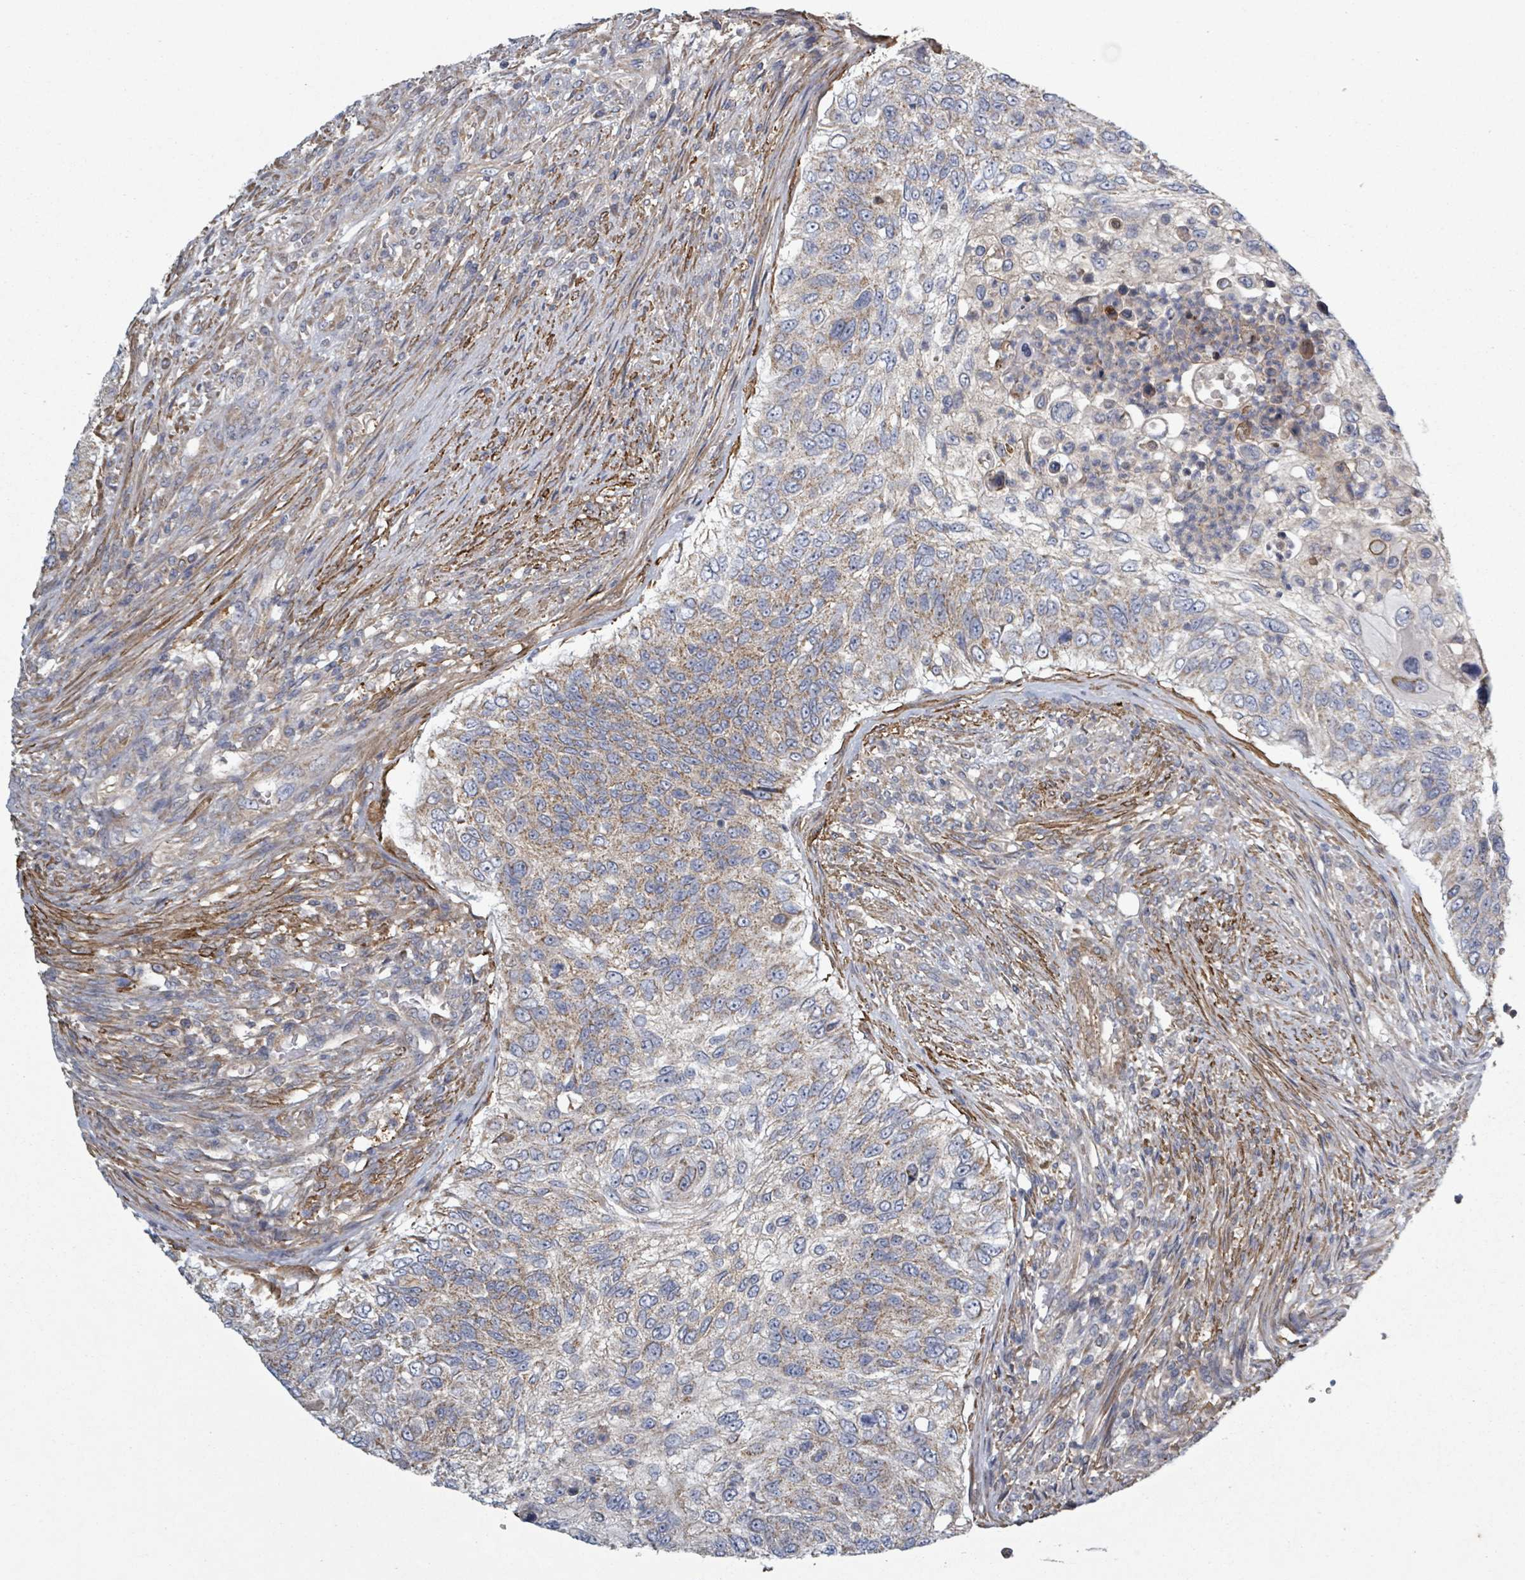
{"staining": {"intensity": "moderate", "quantity": "25%-75%", "location": "cytoplasmic/membranous"}, "tissue": "urothelial cancer", "cell_type": "Tumor cells", "image_type": "cancer", "snomed": [{"axis": "morphology", "description": "Urothelial carcinoma, High grade"}, {"axis": "topography", "description": "Urinary bladder"}], "caption": "Human high-grade urothelial carcinoma stained for a protein (brown) displays moderate cytoplasmic/membranous positive expression in approximately 25%-75% of tumor cells.", "gene": "ADCK1", "patient": {"sex": "female", "age": 60}}